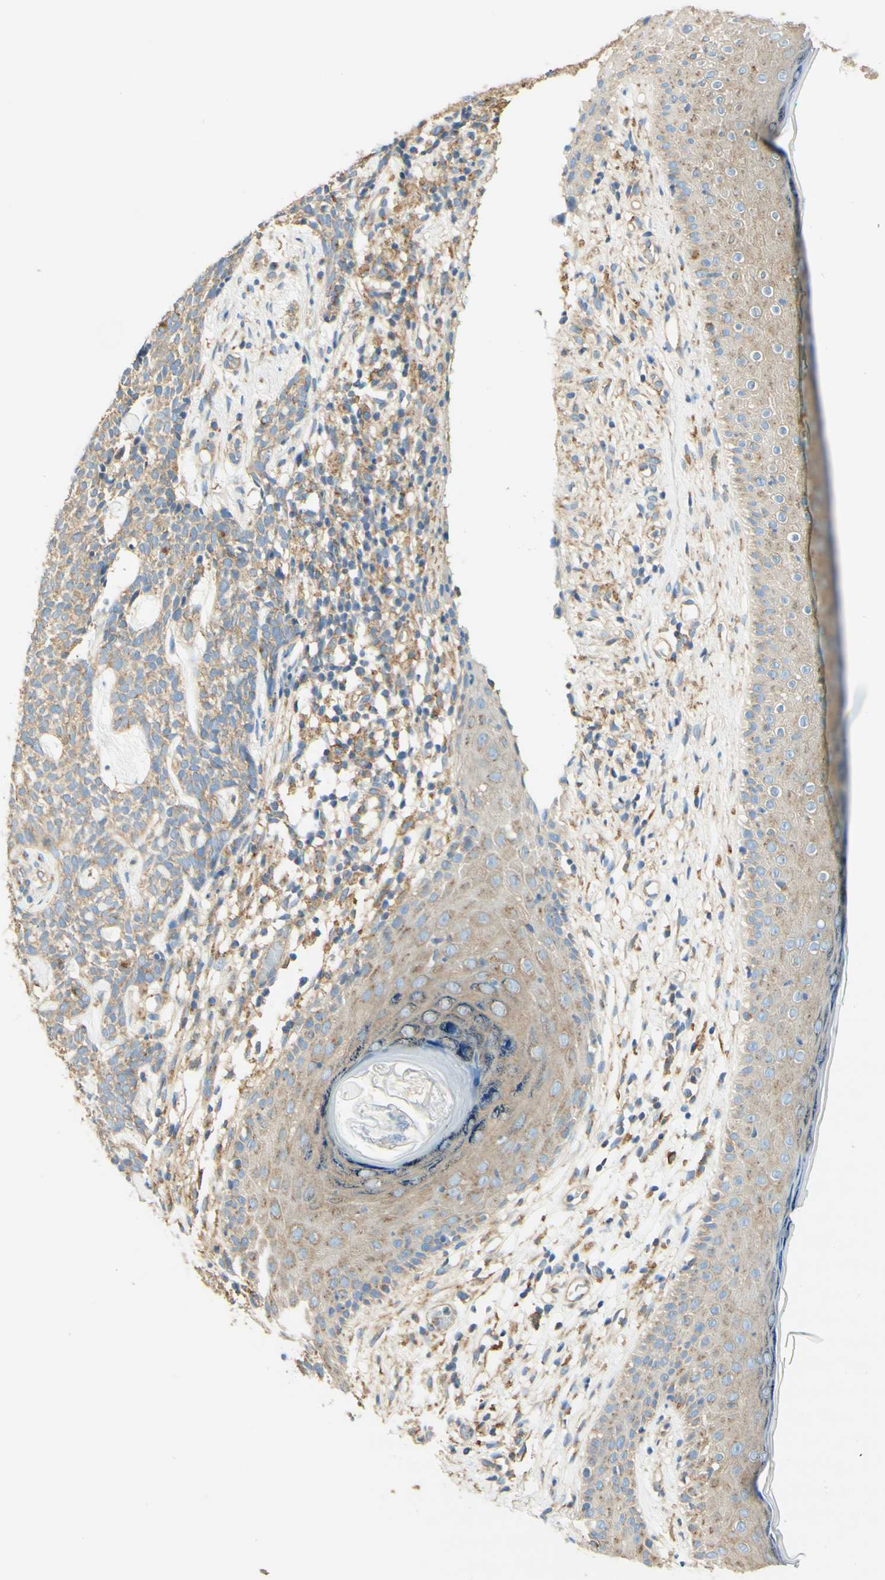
{"staining": {"intensity": "weak", "quantity": "25%-75%", "location": "cytoplasmic/membranous"}, "tissue": "skin cancer", "cell_type": "Tumor cells", "image_type": "cancer", "snomed": [{"axis": "morphology", "description": "Basal cell carcinoma"}, {"axis": "topography", "description": "Skin"}], "caption": "Tumor cells show low levels of weak cytoplasmic/membranous positivity in approximately 25%-75% of cells in human skin cancer.", "gene": "CLTC", "patient": {"sex": "female", "age": 84}}